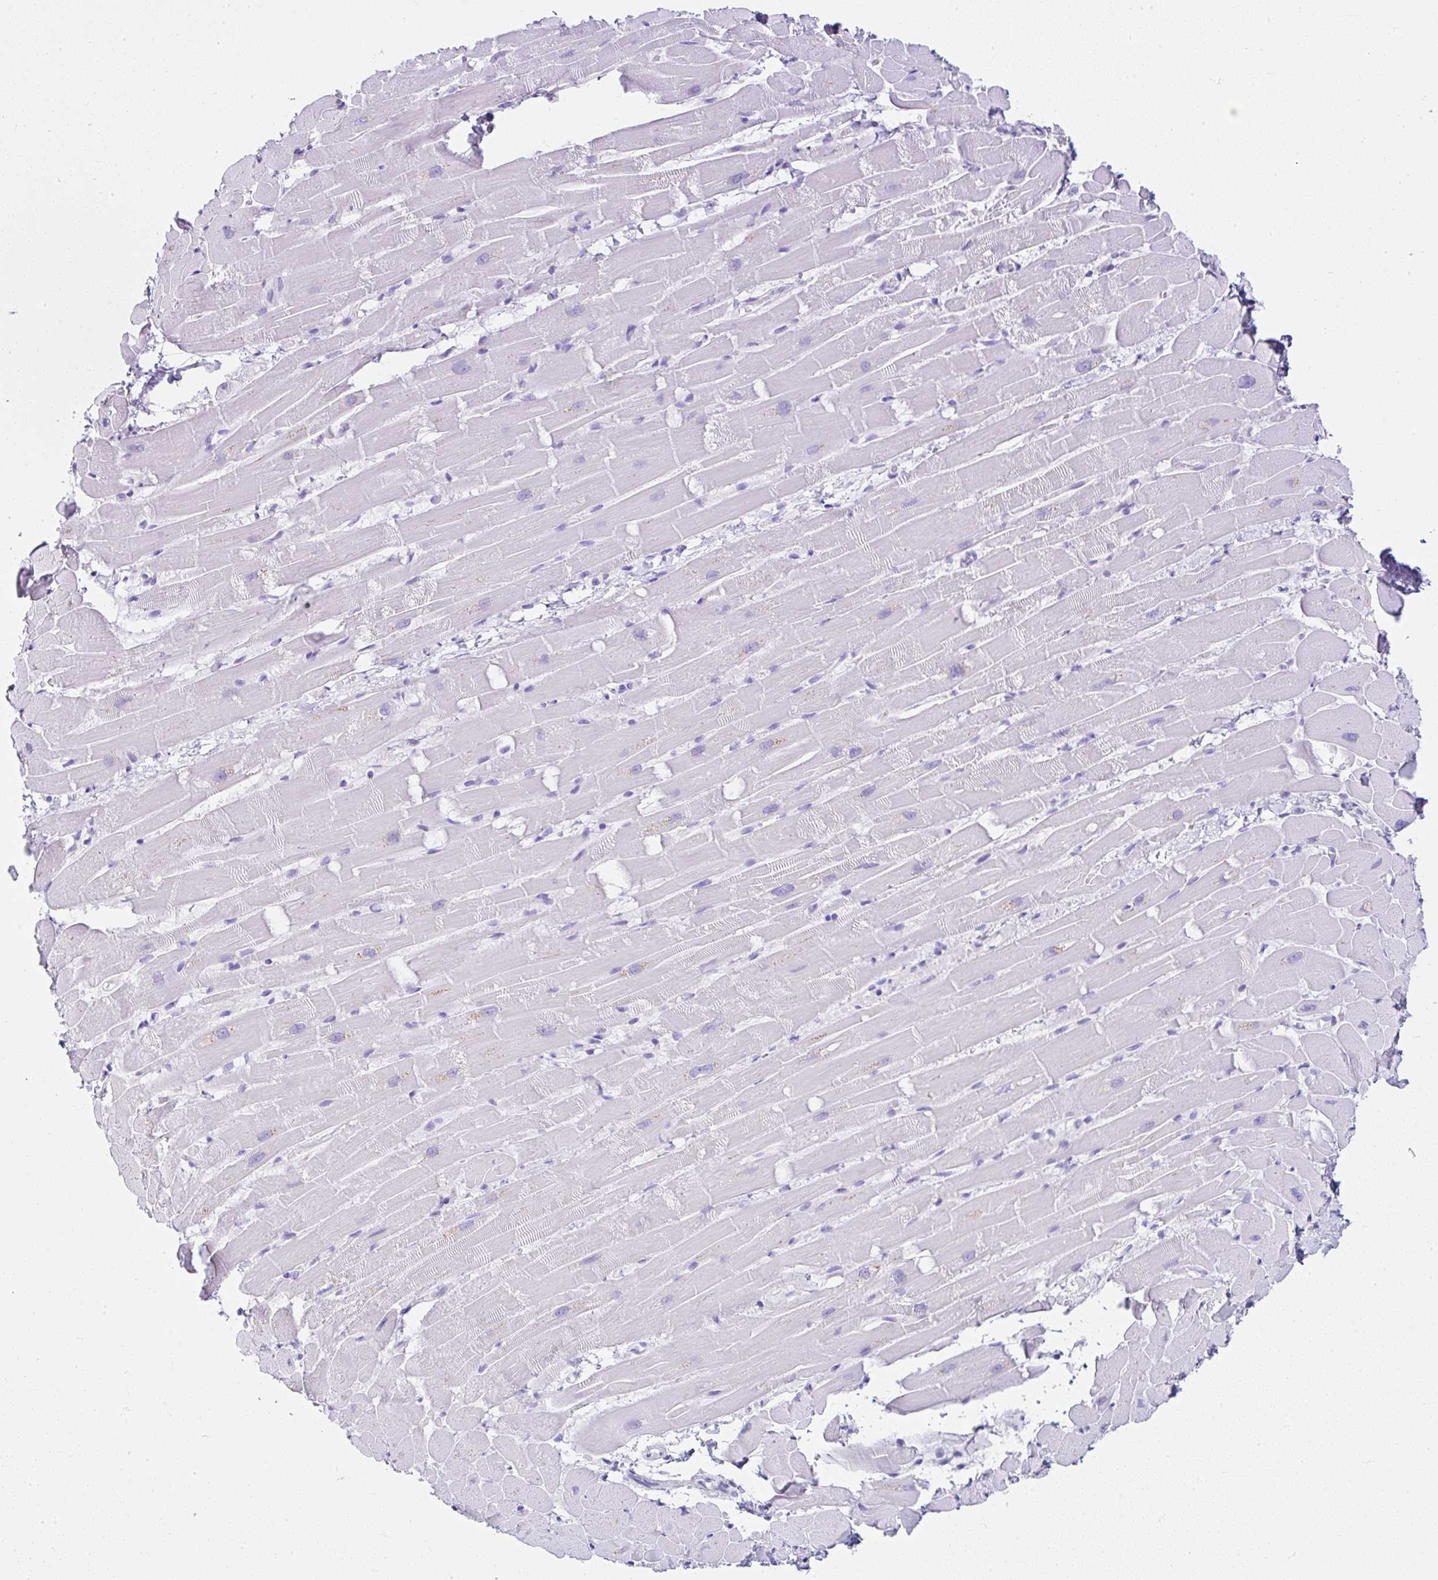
{"staining": {"intensity": "negative", "quantity": "none", "location": "none"}, "tissue": "heart muscle", "cell_type": "Cardiomyocytes", "image_type": "normal", "snomed": [{"axis": "morphology", "description": "Normal tissue, NOS"}, {"axis": "topography", "description": "Heart"}], "caption": "An IHC photomicrograph of normal heart muscle is shown. There is no staining in cardiomyocytes of heart muscle. Nuclei are stained in blue.", "gene": "SERPINB3", "patient": {"sex": "male", "age": 37}}